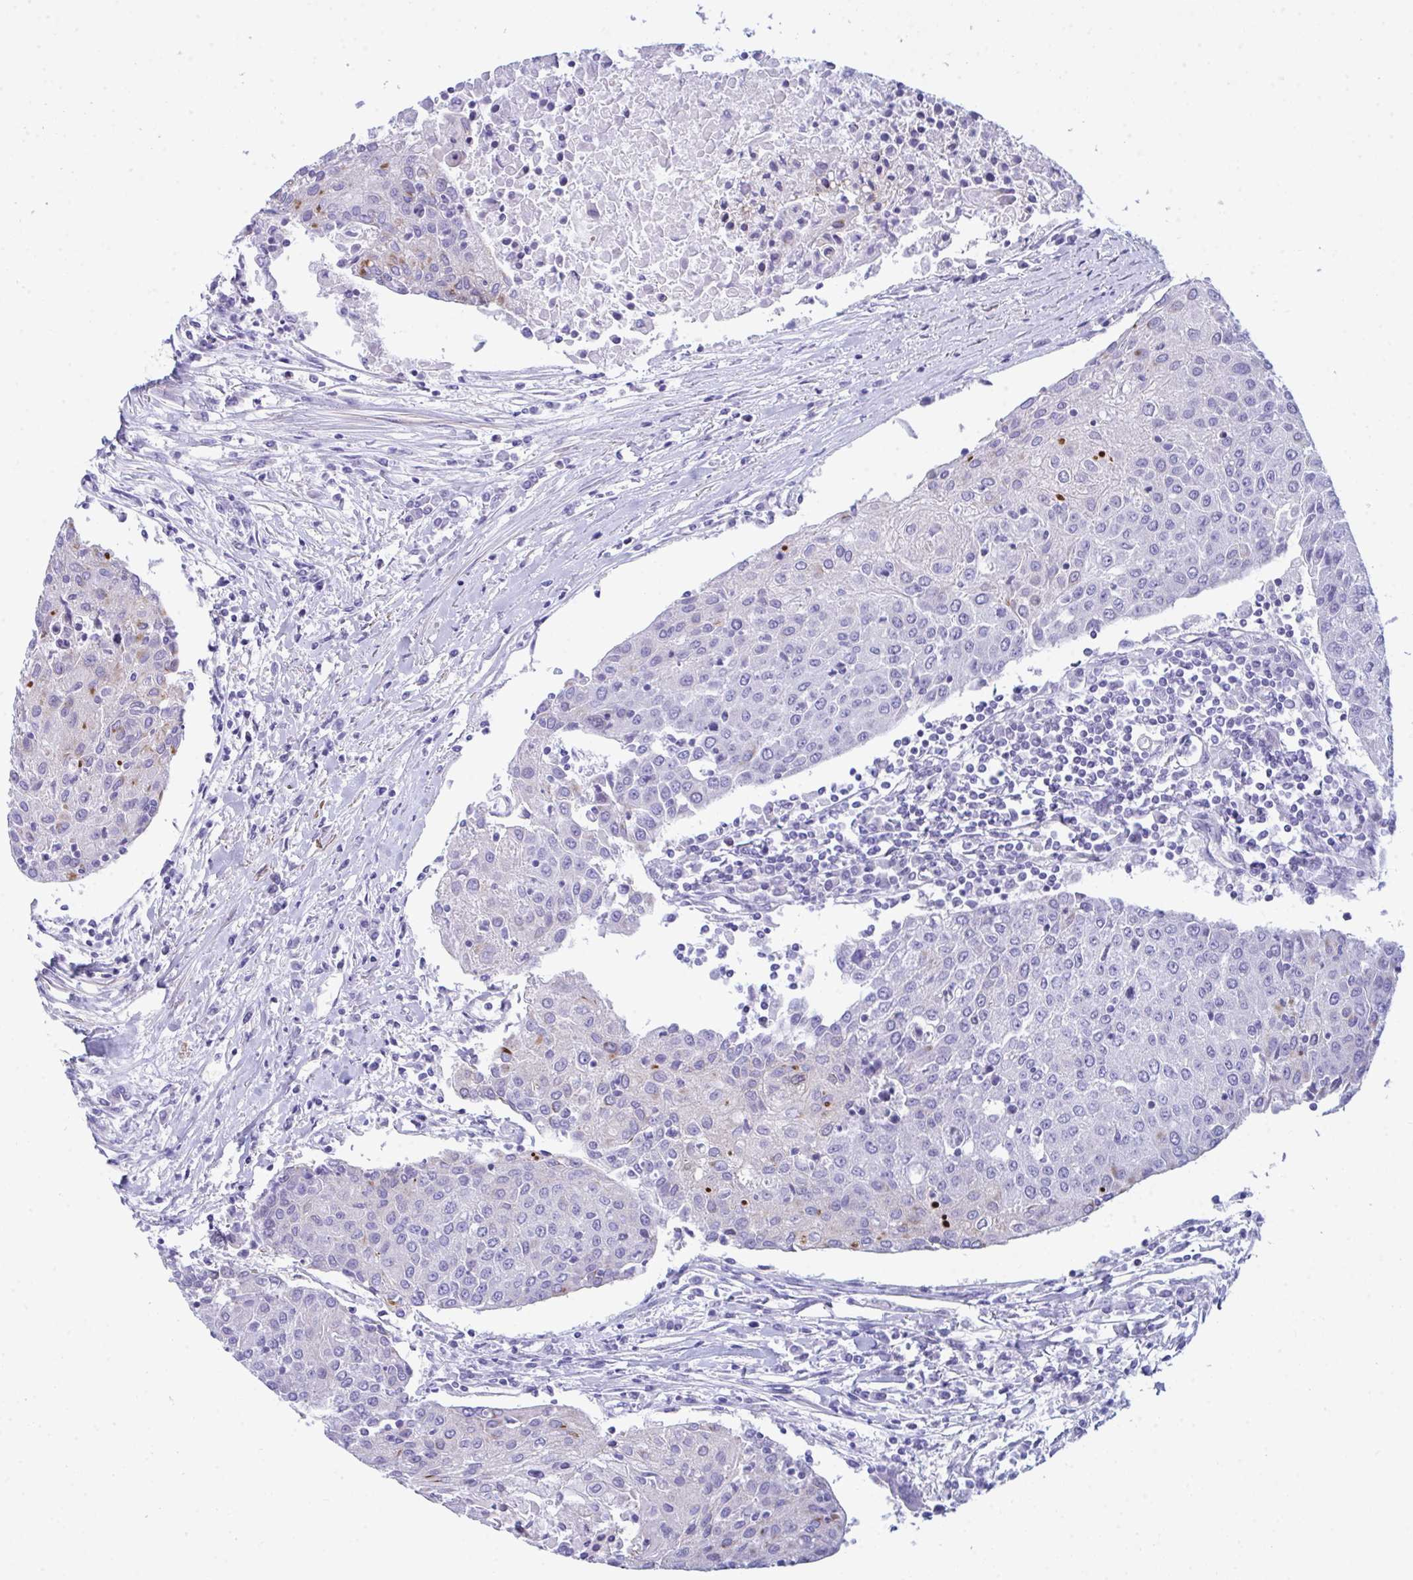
{"staining": {"intensity": "negative", "quantity": "none", "location": "none"}, "tissue": "urothelial cancer", "cell_type": "Tumor cells", "image_type": "cancer", "snomed": [{"axis": "morphology", "description": "Urothelial carcinoma, High grade"}, {"axis": "topography", "description": "Urinary bladder"}], "caption": "Urothelial cancer was stained to show a protein in brown. There is no significant staining in tumor cells.", "gene": "CEP170B", "patient": {"sex": "female", "age": 85}}